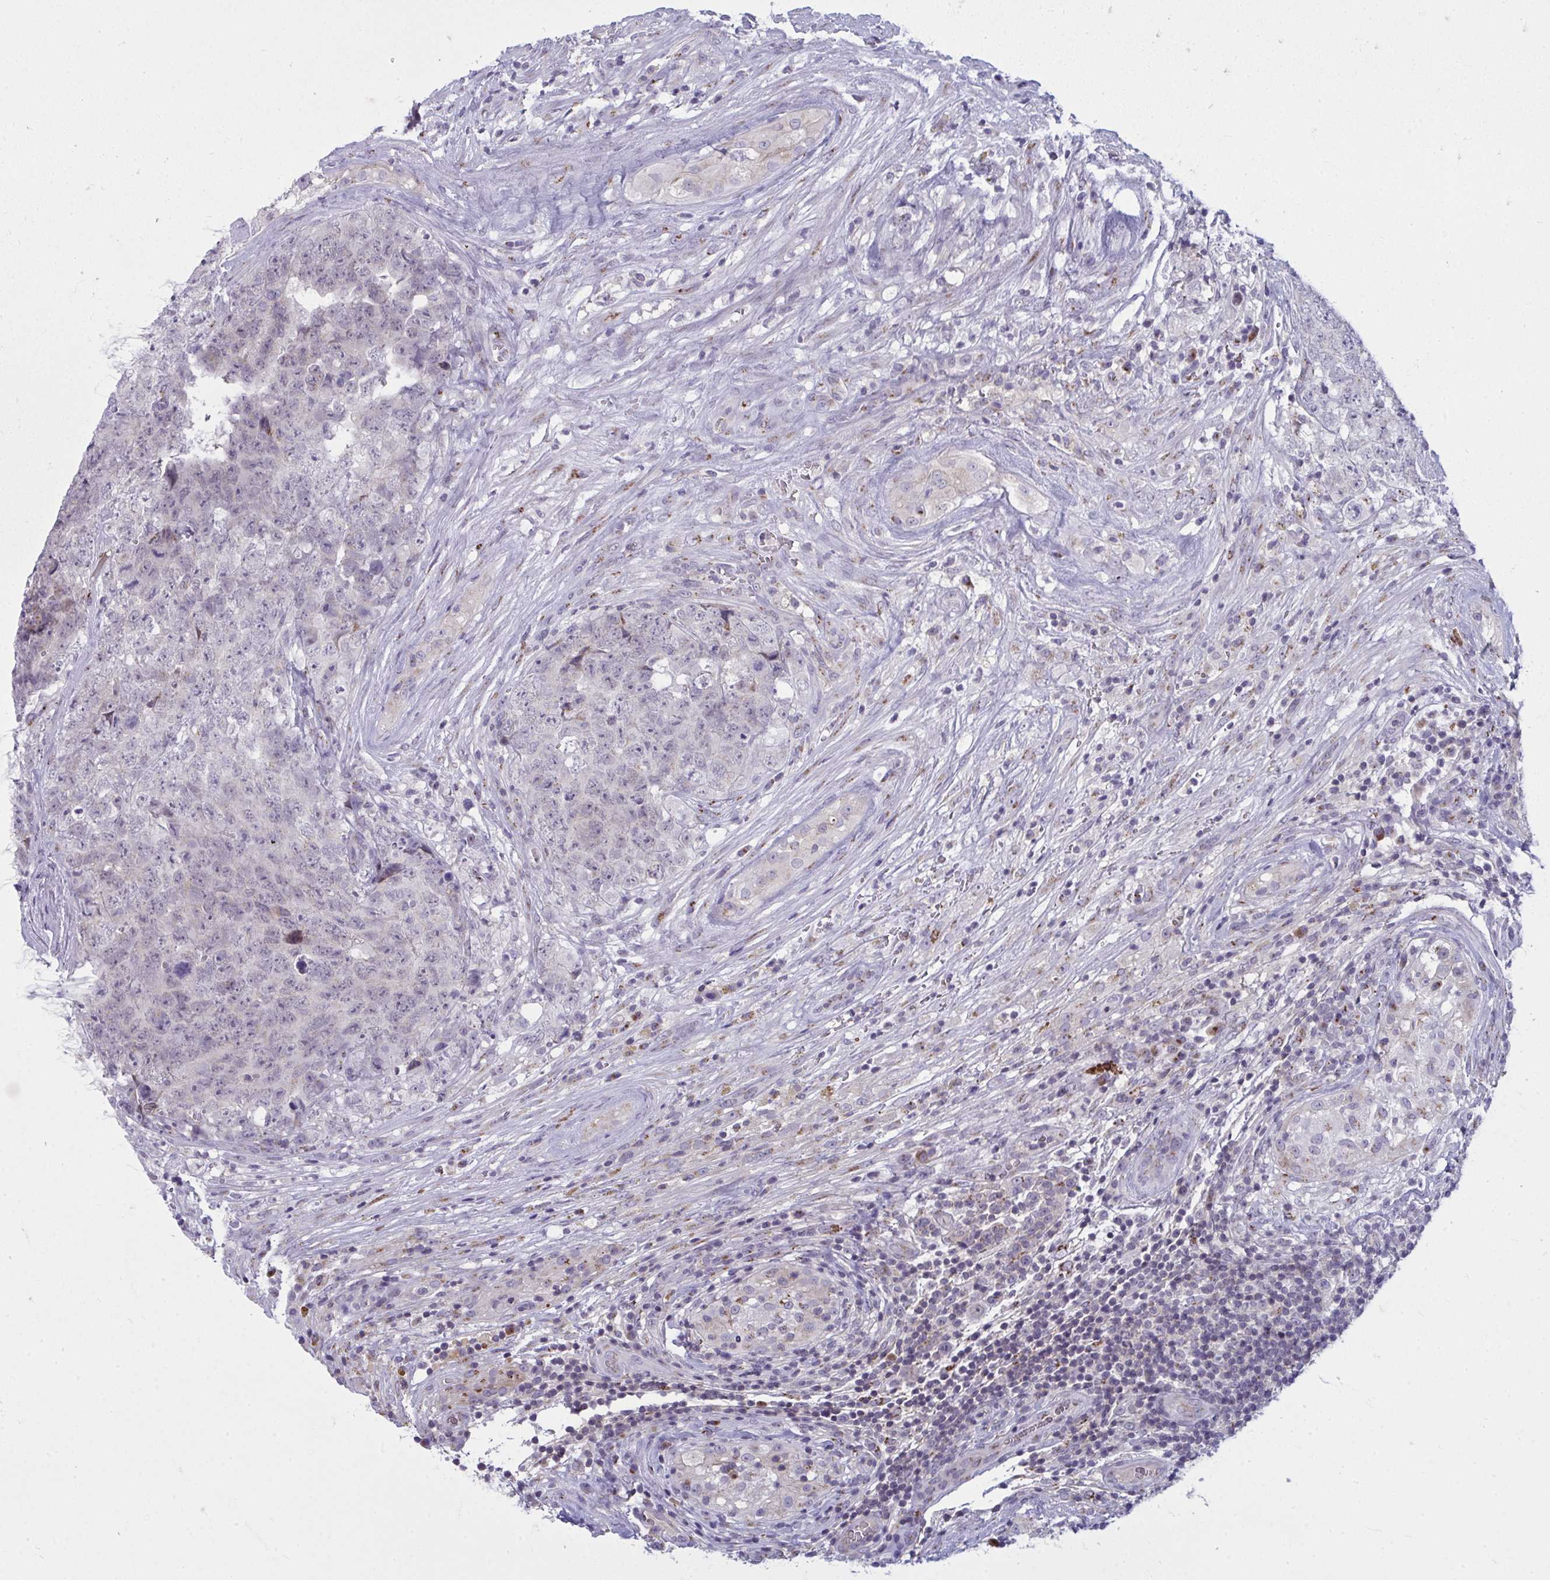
{"staining": {"intensity": "negative", "quantity": "none", "location": "none"}, "tissue": "testis cancer", "cell_type": "Tumor cells", "image_type": "cancer", "snomed": [{"axis": "morphology", "description": "Seminoma, NOS"}, {"axis": "morphology", "description": "Teratoma, malignant, NOS"}, {"axis": "topography", "description": "Testis"}], "caption": "High power microscopy photomicrograph of an immunohistochemistry photomicrograph of testis cancer, revealing no significant positivity in tumor cells.", "gene": "DTX4", "patient": {"sex": "male", "age": 34}}